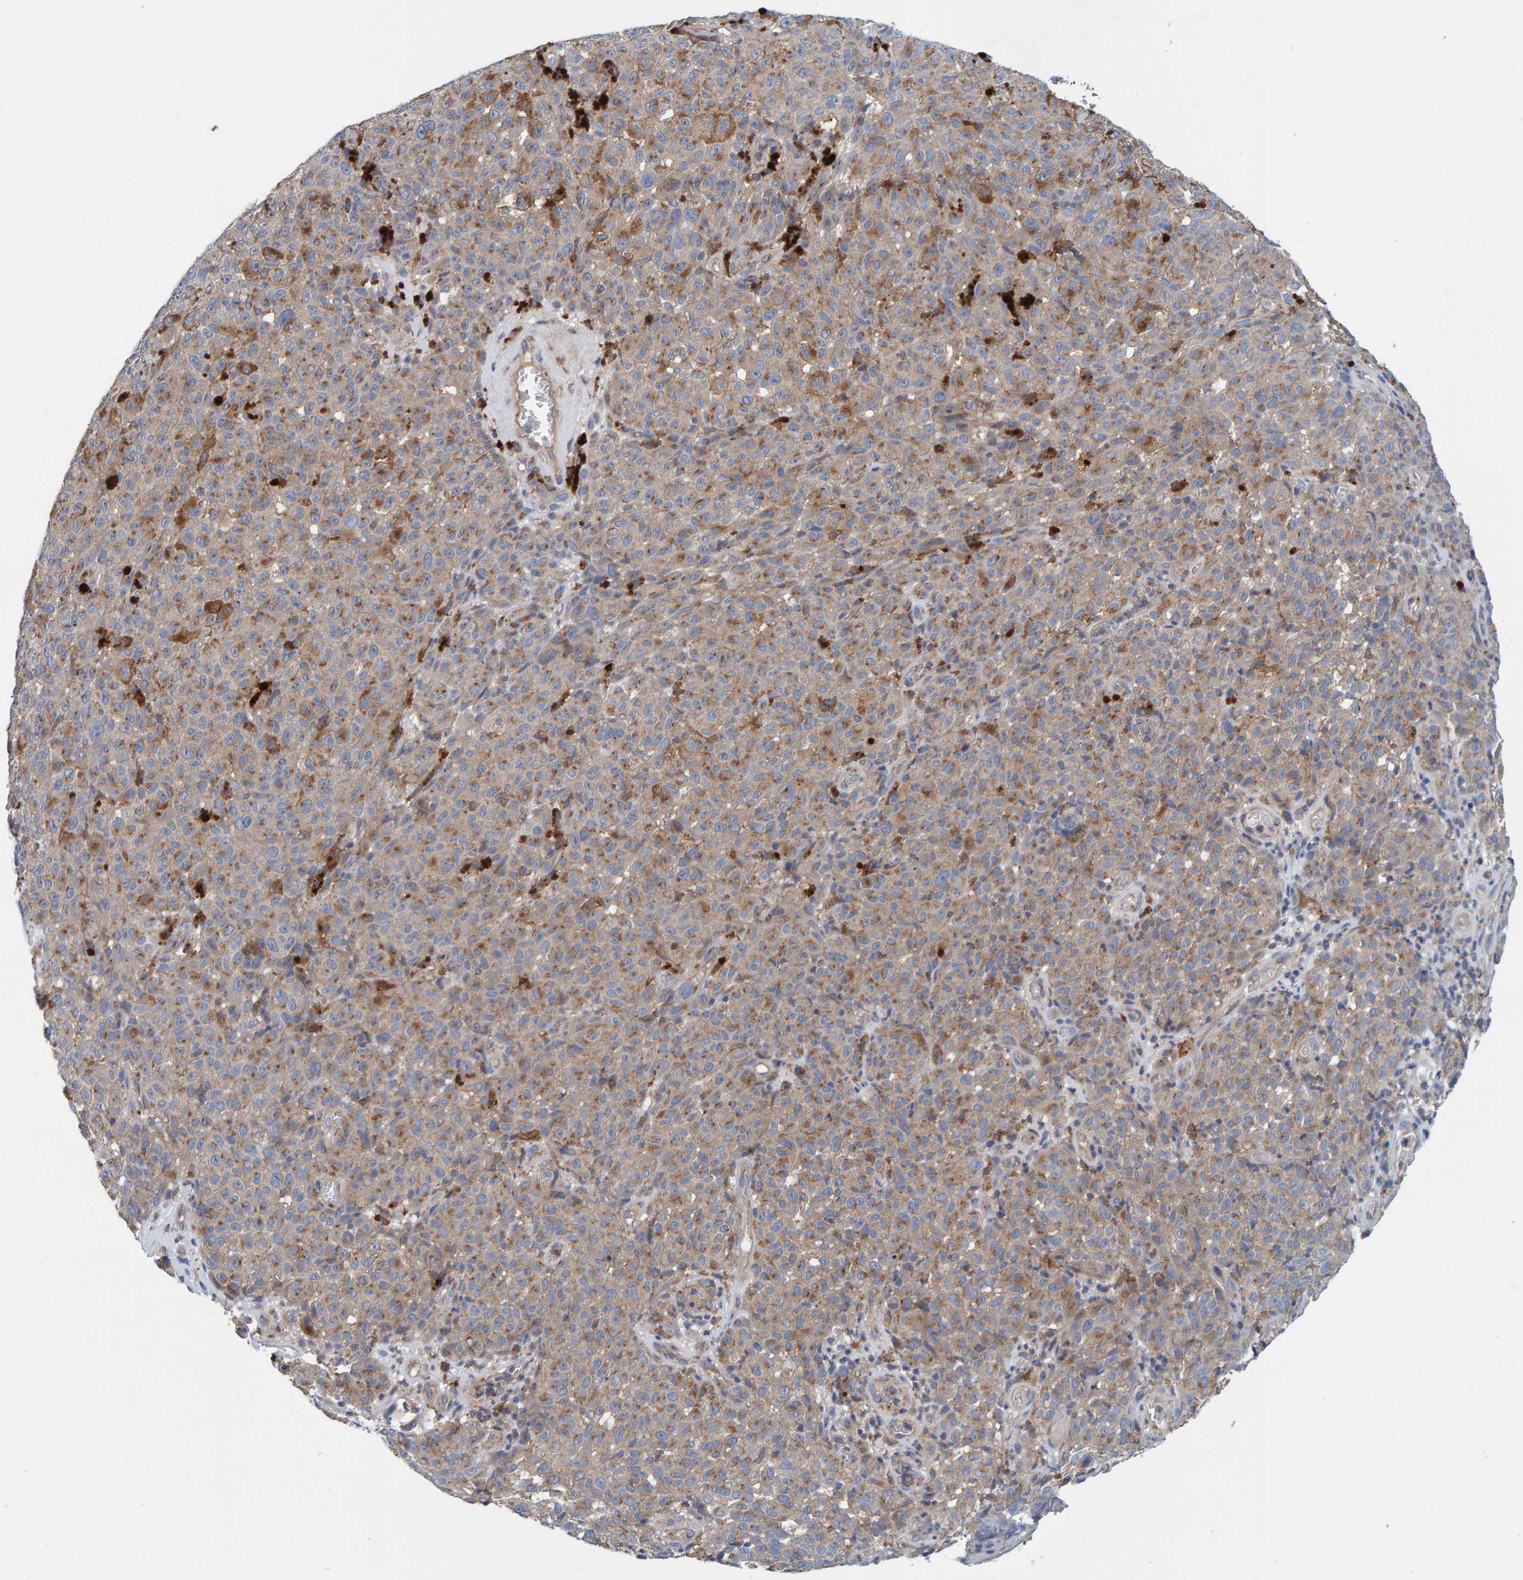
{"staining": {"intensity": "moderate", "quantity": ">75%", "location": "cytoplasmic/membranous"}, "tissue": "melanoma", "cell_type": "Tumor cells", "image_type": "cancer", "snomed": [{"axis": "morphology", "description": "Malignant melanoma, NOS"}, {"axis": "topography", "description": "Skin"}], "caption": "Protein expression by IHC demonstrates moderate cytoplasmic/membranous expression in approximately >75% of tumor cells in melanoma.", "gene": "MKLN1", "patient": {"sex": "female", "age": 82}}